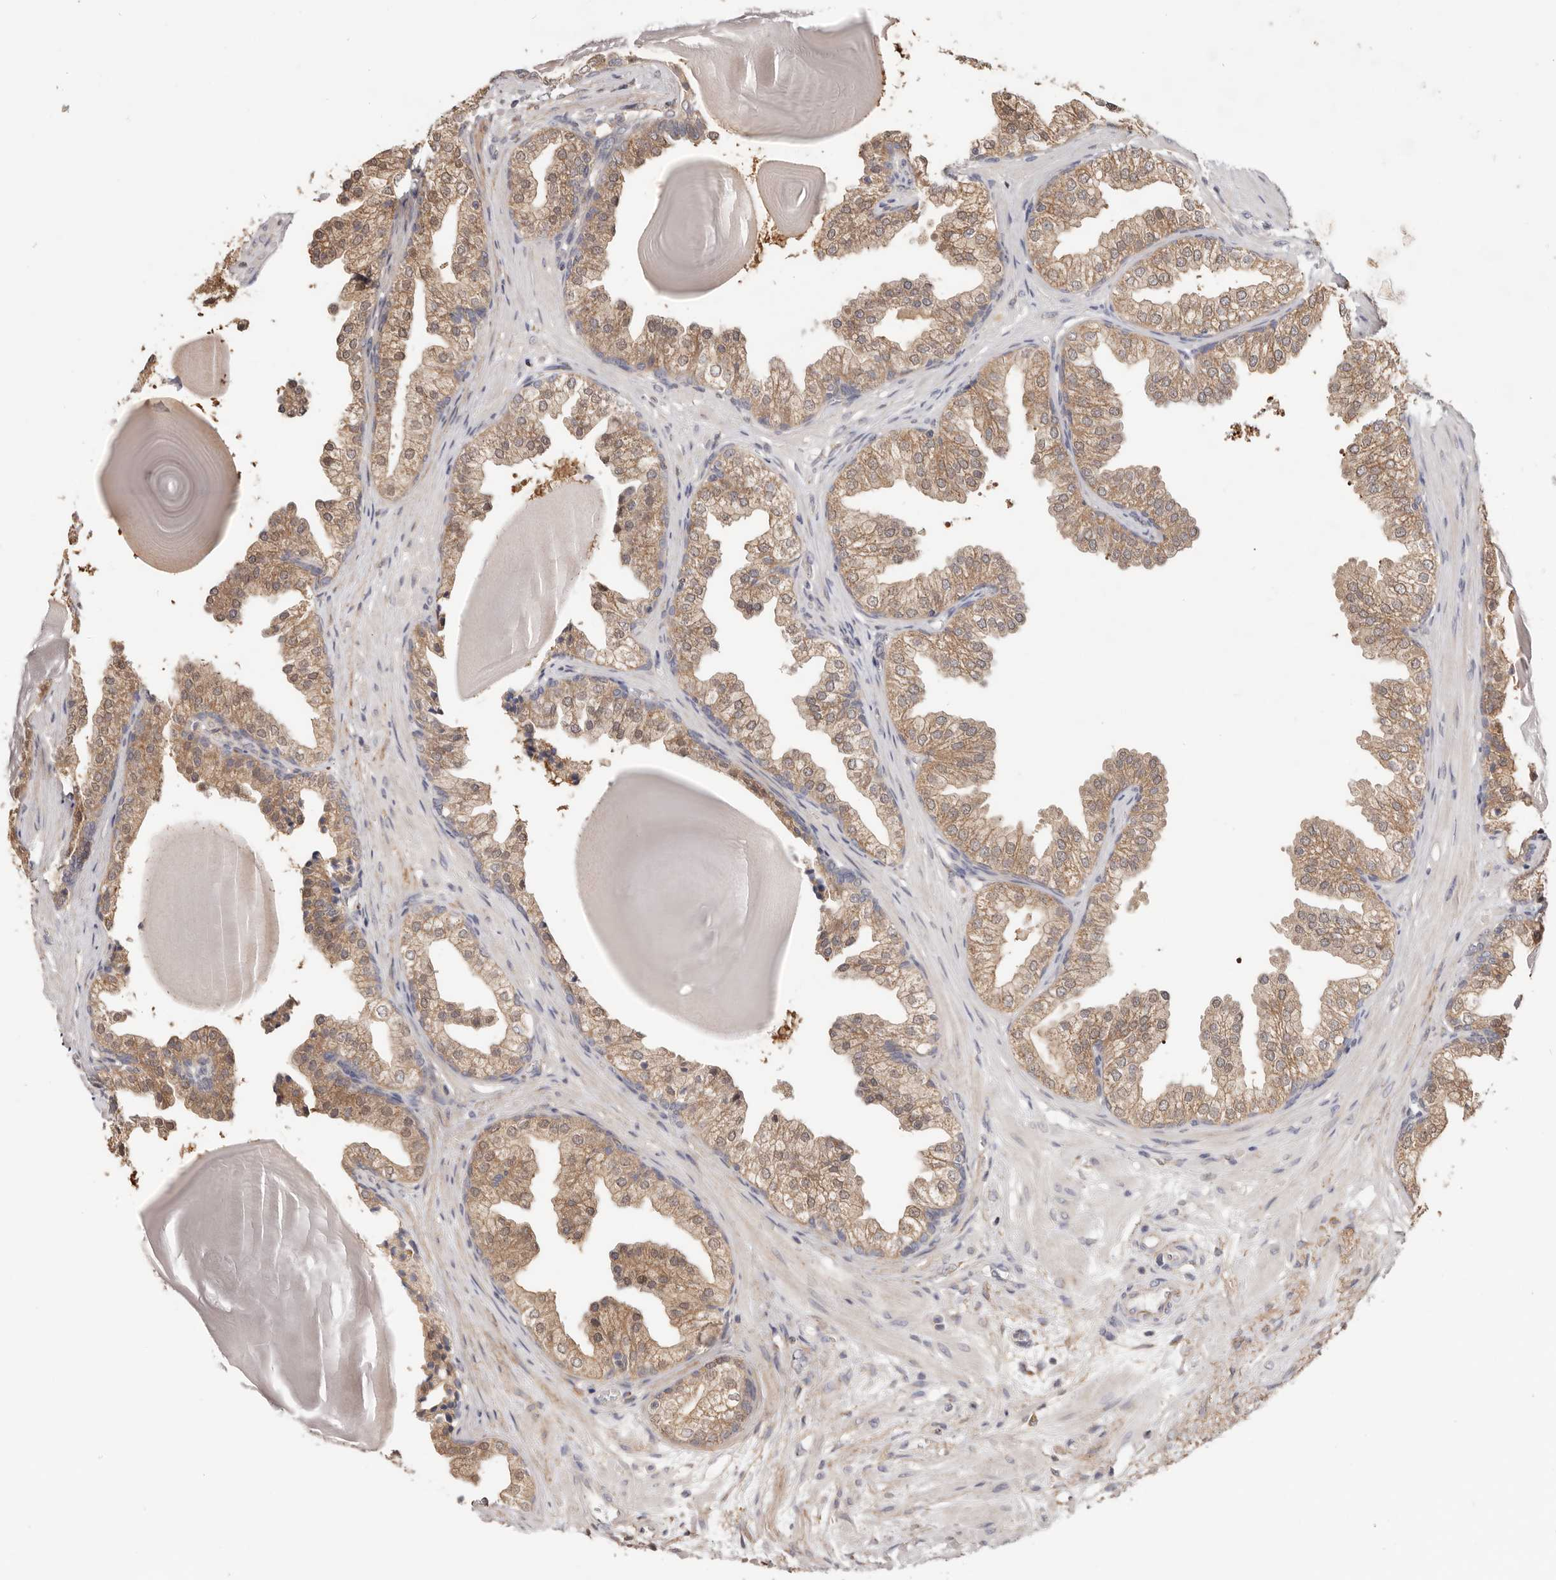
{"staining": {"intensity": "moderate", "quantity": ">75%", "location": "cytoplasmic/membranous"}, "tissue": "prostate", "cell_type": "Glandular cells", "image_type": "normal", "snomed": [{"axis": "morphology", "description": "Normal tissue, NOS"}, {"axis": "topography", "description": "Prostate"}], "caption": "The histopathology image shows immunohistochemical staining of unremarkable prostate. There is moderate cytoplasmic/membranous positivity is appreciated in about >75% of glandular cells.", "gene": "LRP6", "patient": {"sex": "male", "age": 48}}